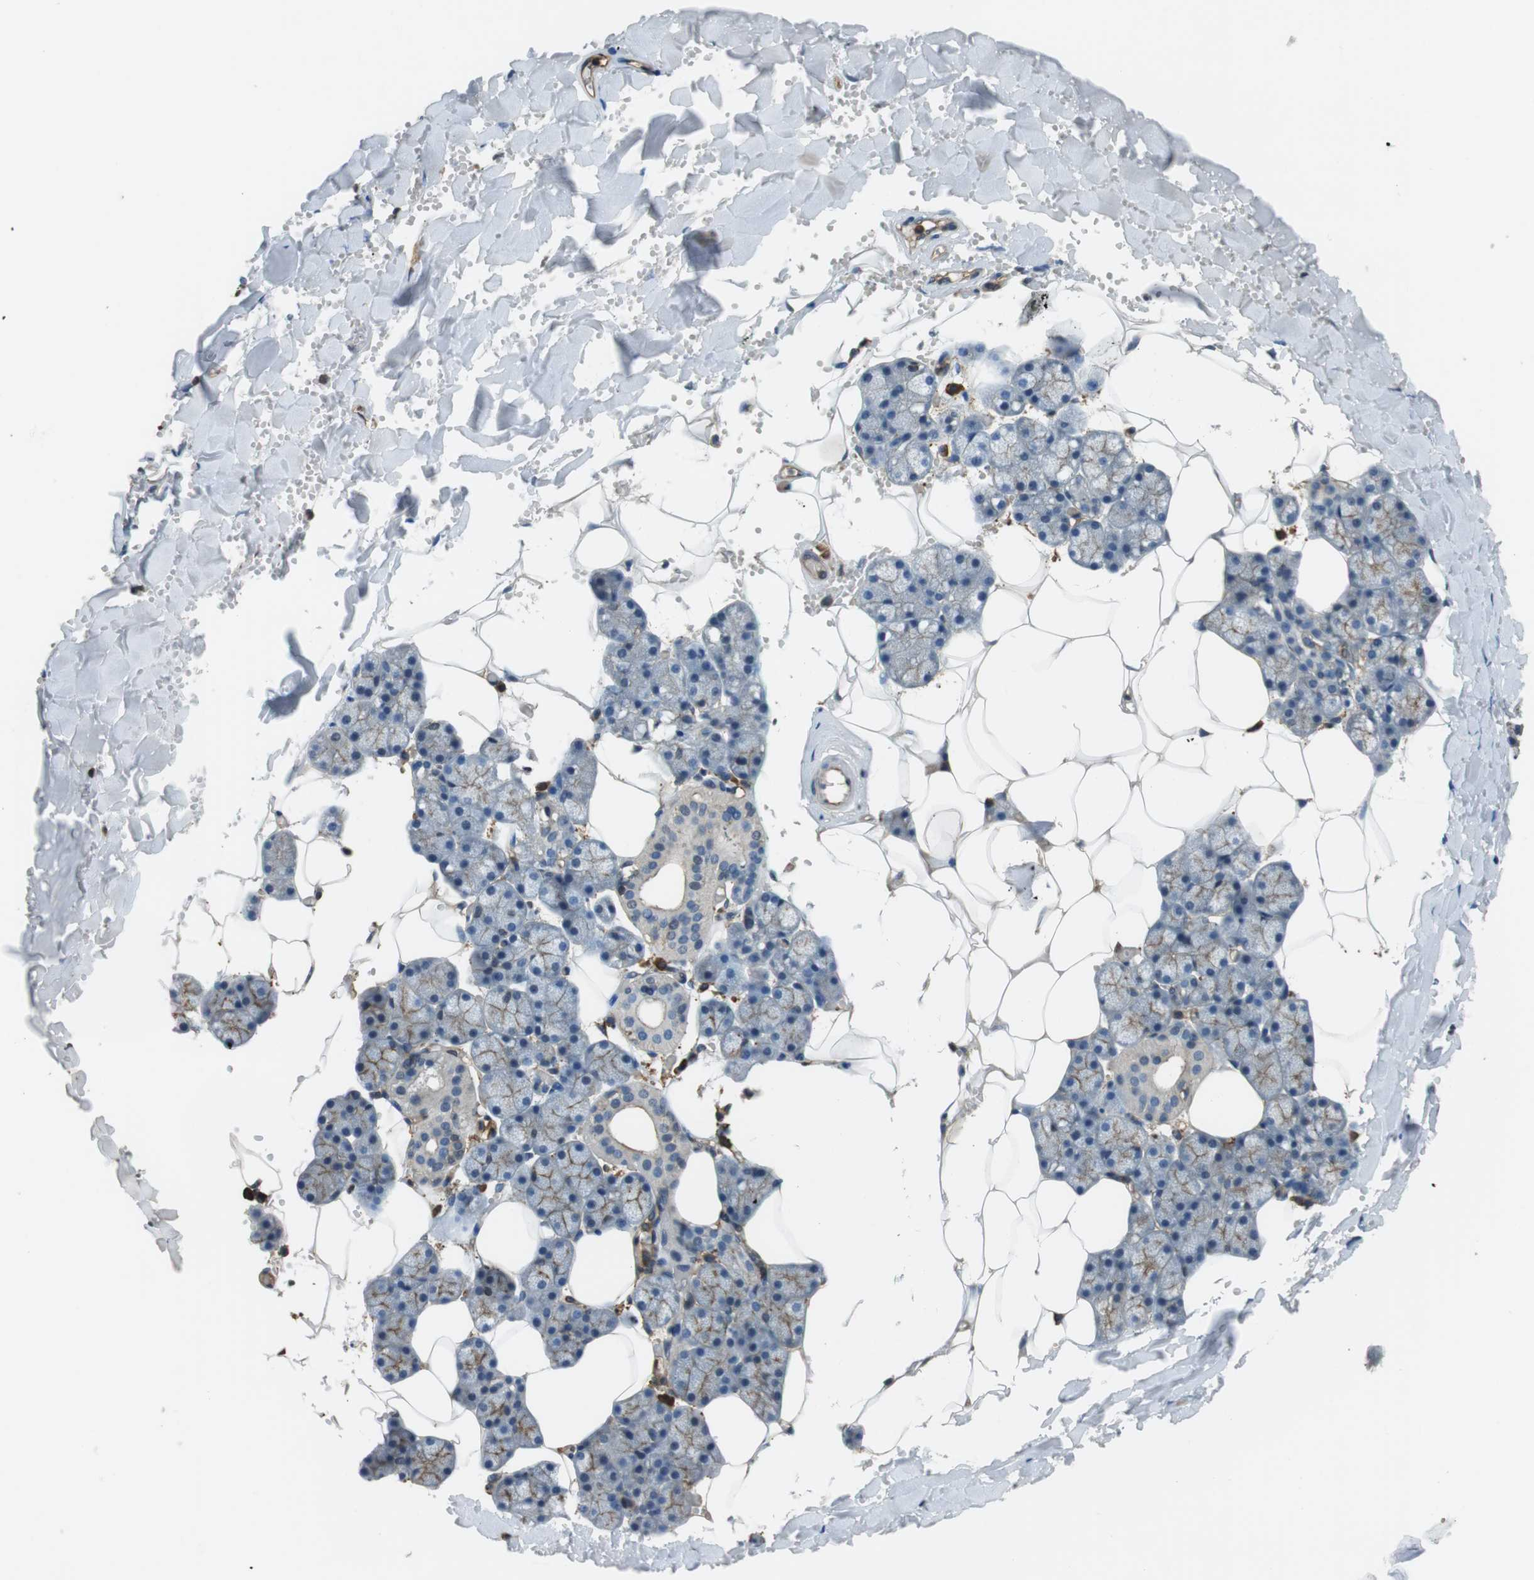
{"staining": {"intensity": "weak", "quantity": "25%-75%", "location": "cytoplasmic/membranous"}, "tissue": "salivary gland", "cell_type": "Glandular cells", "image_type": "normal", "snomed": [{"axis": "morphology", "description": "Normal tissue, NOS"}, {"axis": "topography", "description": "Salivary gland"}], "caption": "The immunohistochemical stain highlights weak cytoplasmic/membranous expression in glandular cells of unremarkable salivary gland. (Stains: DAB (3,3'-diaminobenzidine) in brown, nuclei in blue, Microscopy: brightfield microscopy at high magnification).", "gene": "FCAR", "patient": {"sex": "male", "age": 62}}